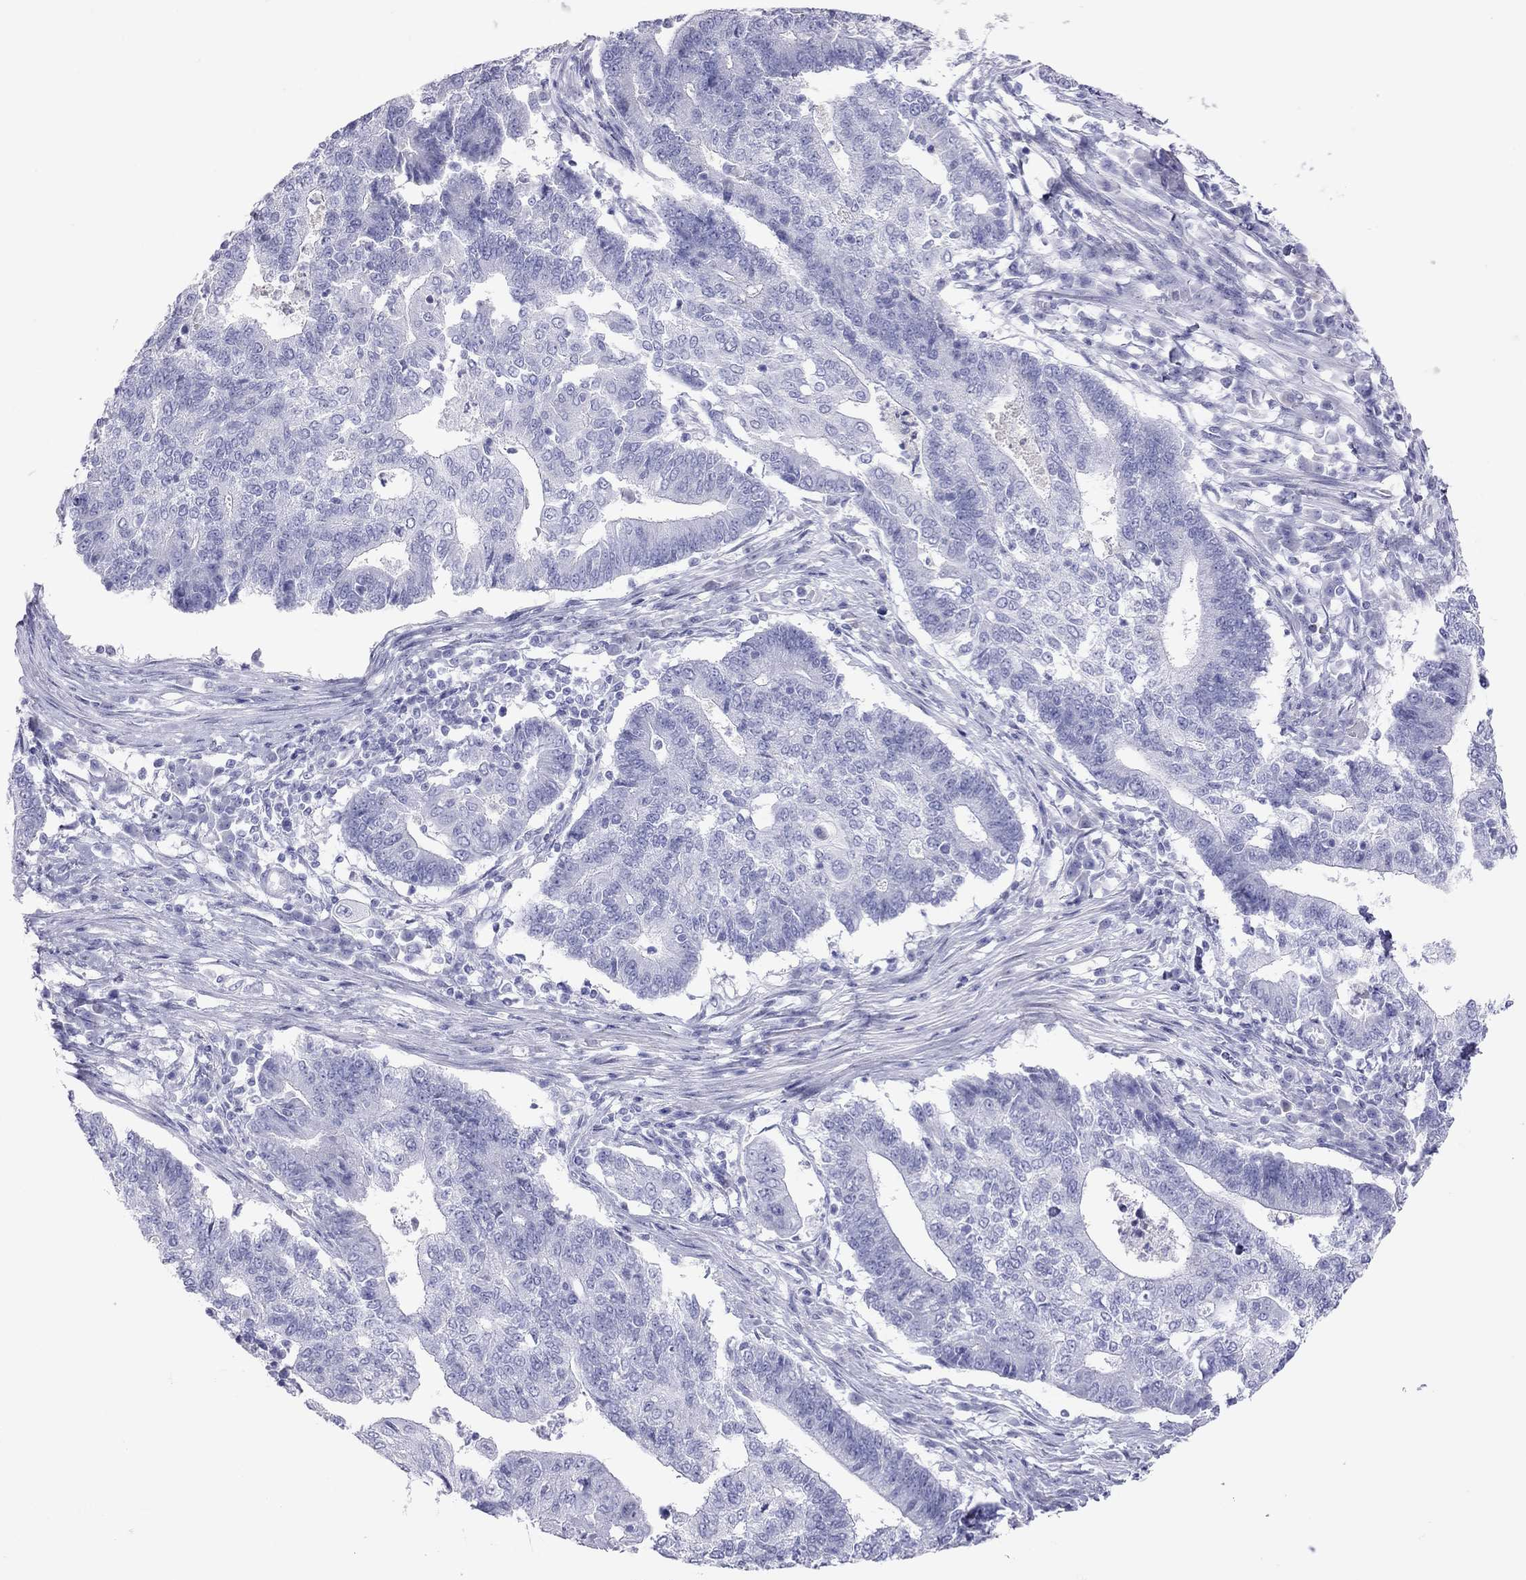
{"staining": {"intensity": "negative", "quantity": "none", "location": "none"}, "tissue": "endometrial cancer", "cell_type": "Tumor cells", "image_type": "cancer", "snomed": [{"axis": "morphology", "description": "Adenocarcinoma, NOS"}, {"axis": "topography", "description": "Uterus"}, {"axis": "topography", "description": "Endometrium"}], "caption": "Tumor cells are negative for brown protein staining in adenocarcinoma (endometrial).", "gene": "STAG3", "patient": {"sex": "female", "age": 54}}